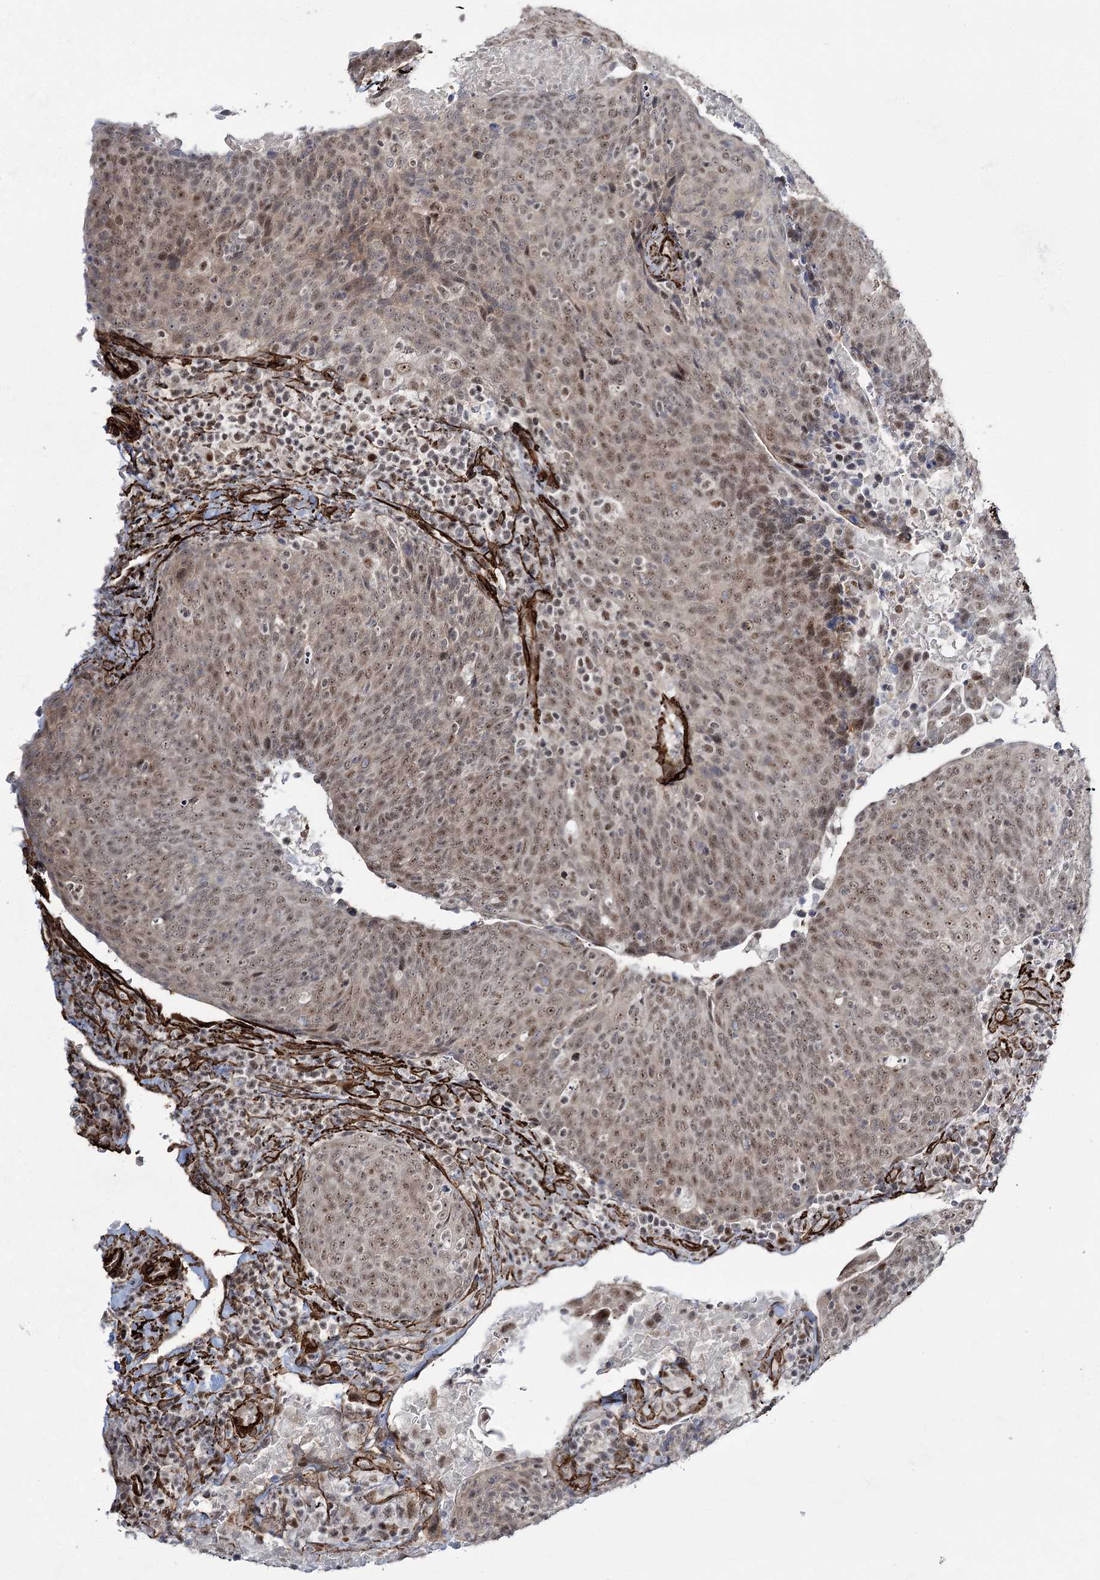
{"staining": {"intensity": "moderate", "quantity": ">75%", "location": "nuclear"}, "tissue": "head and neck cancer", "cell_type": "Tumor cells", "image_type": "cancer", "snomed": [{"axis": "morphology", "description": "Squamous cell carcinoma, NOS"}, {"axis": "morphology", "description": "Squamous cell carcinoma, metastatic, NOS"}, {"axis": "topography", "description": "Lymph node"}, {"axis": "topography", "description": "Head-Neck"}], "caption": "Human head and neck cancer (squamous cell carcinoma) stained for a protein (brown) reveals moderate nuclear positive positivity in approximately >75% of tumor cells.", "gene": "CWF19L1", "patient": {"sex": "male", "age": 62}}